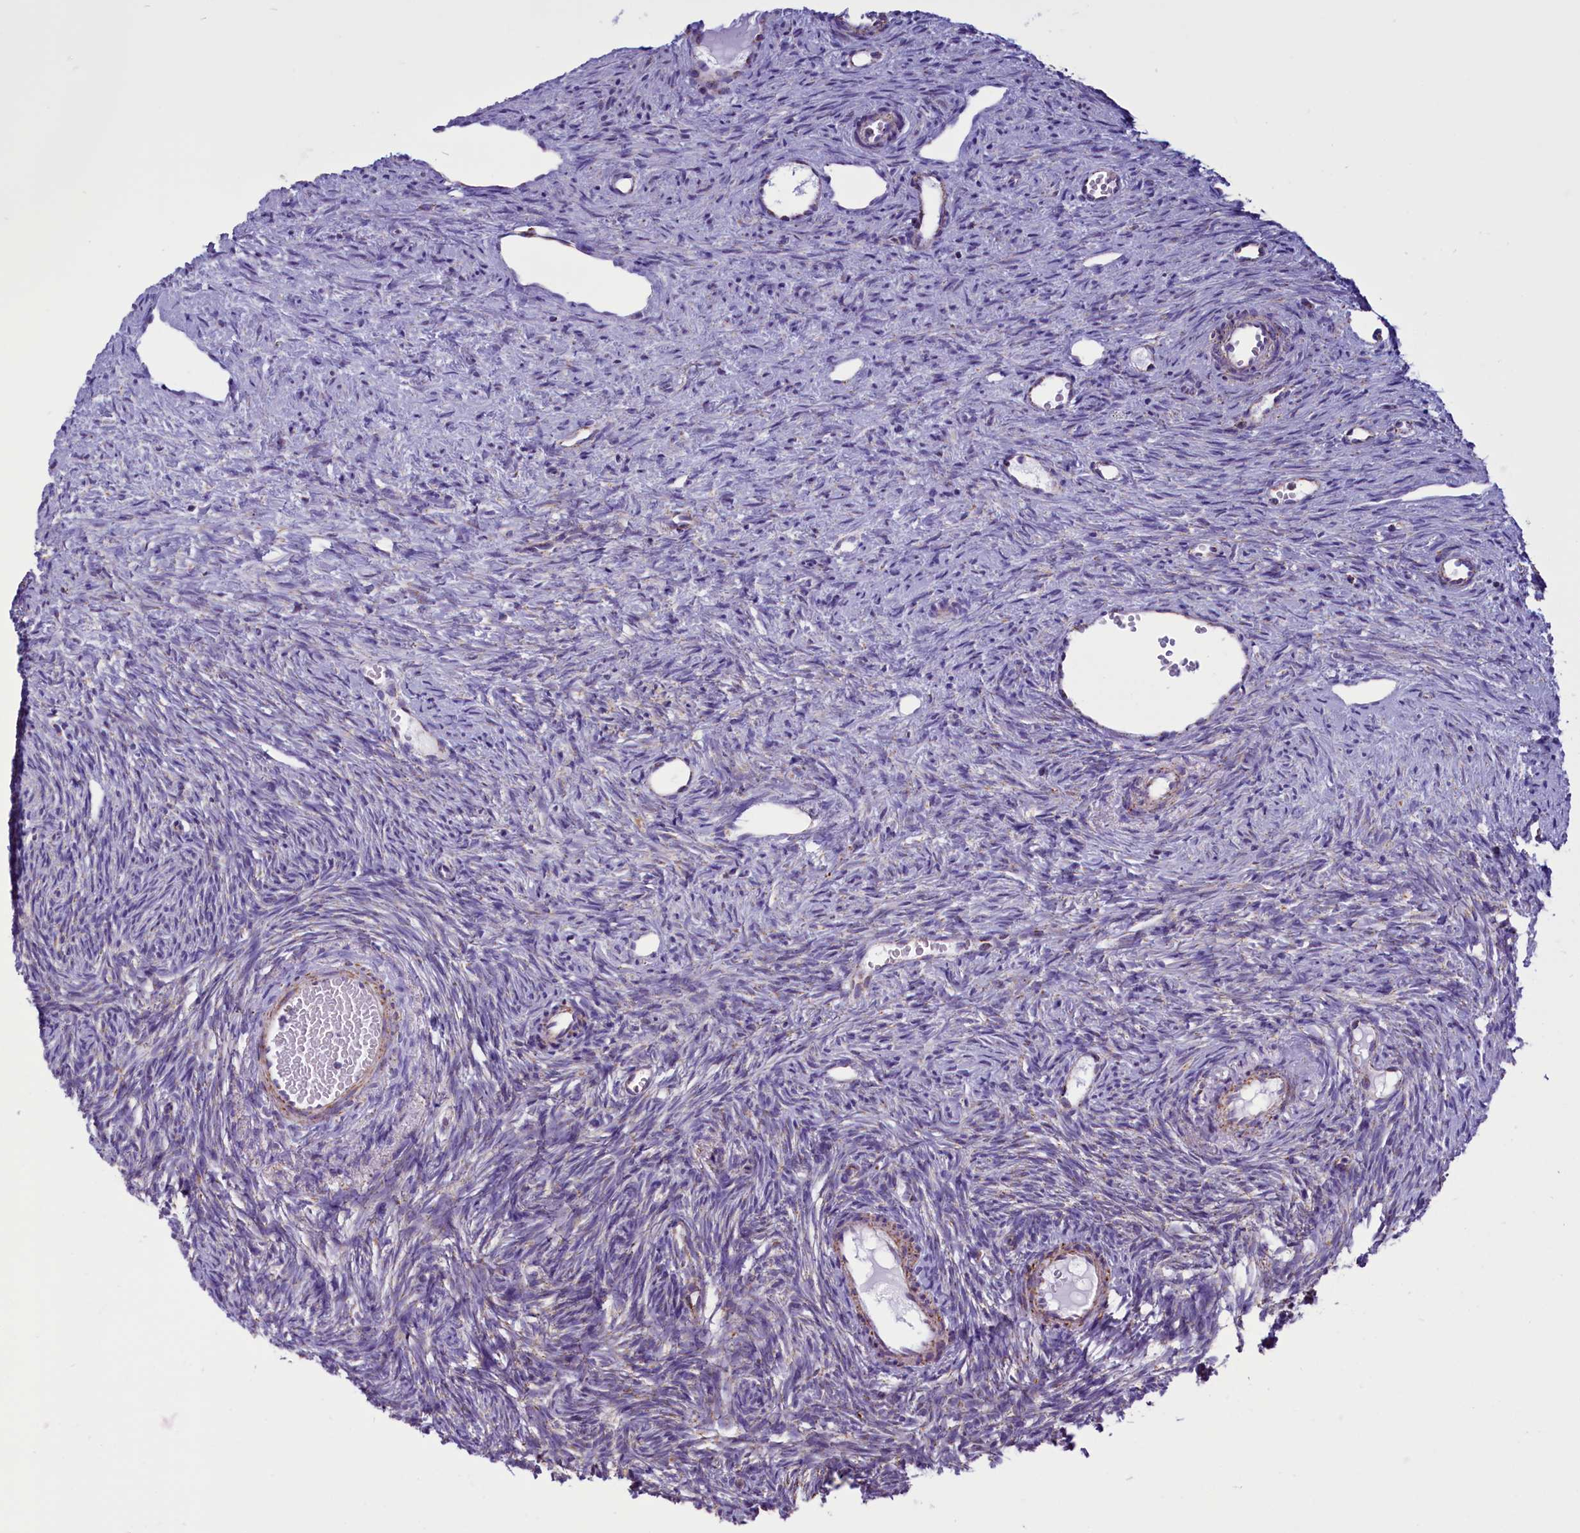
{"staining": {"intensity": "moderate", "quantity": ">75%", "location": "cytoplasmic/membranous"}, "tissue": "ovary", "cell_type": "Follicle cells", "image_type": "normal", "snomed": [{"axis": "morphology", "description": "Normal tissue, NOS"}, {"axis": "topography", "description": "Ovary"}], "caption": "IHC staining of normal ovary, which displays medium levels of moderate cytoplasmic/membranous staining in about >75% of follicle cells indicating moderate cytoplasmic/membranous protein expression. The staining was performed using DAB (brown) for protein detection and nuclei were counterstained in hematoxylin (blue).", "gene": "ICA1L", "patient": {"sex": "female", "age": 51}}